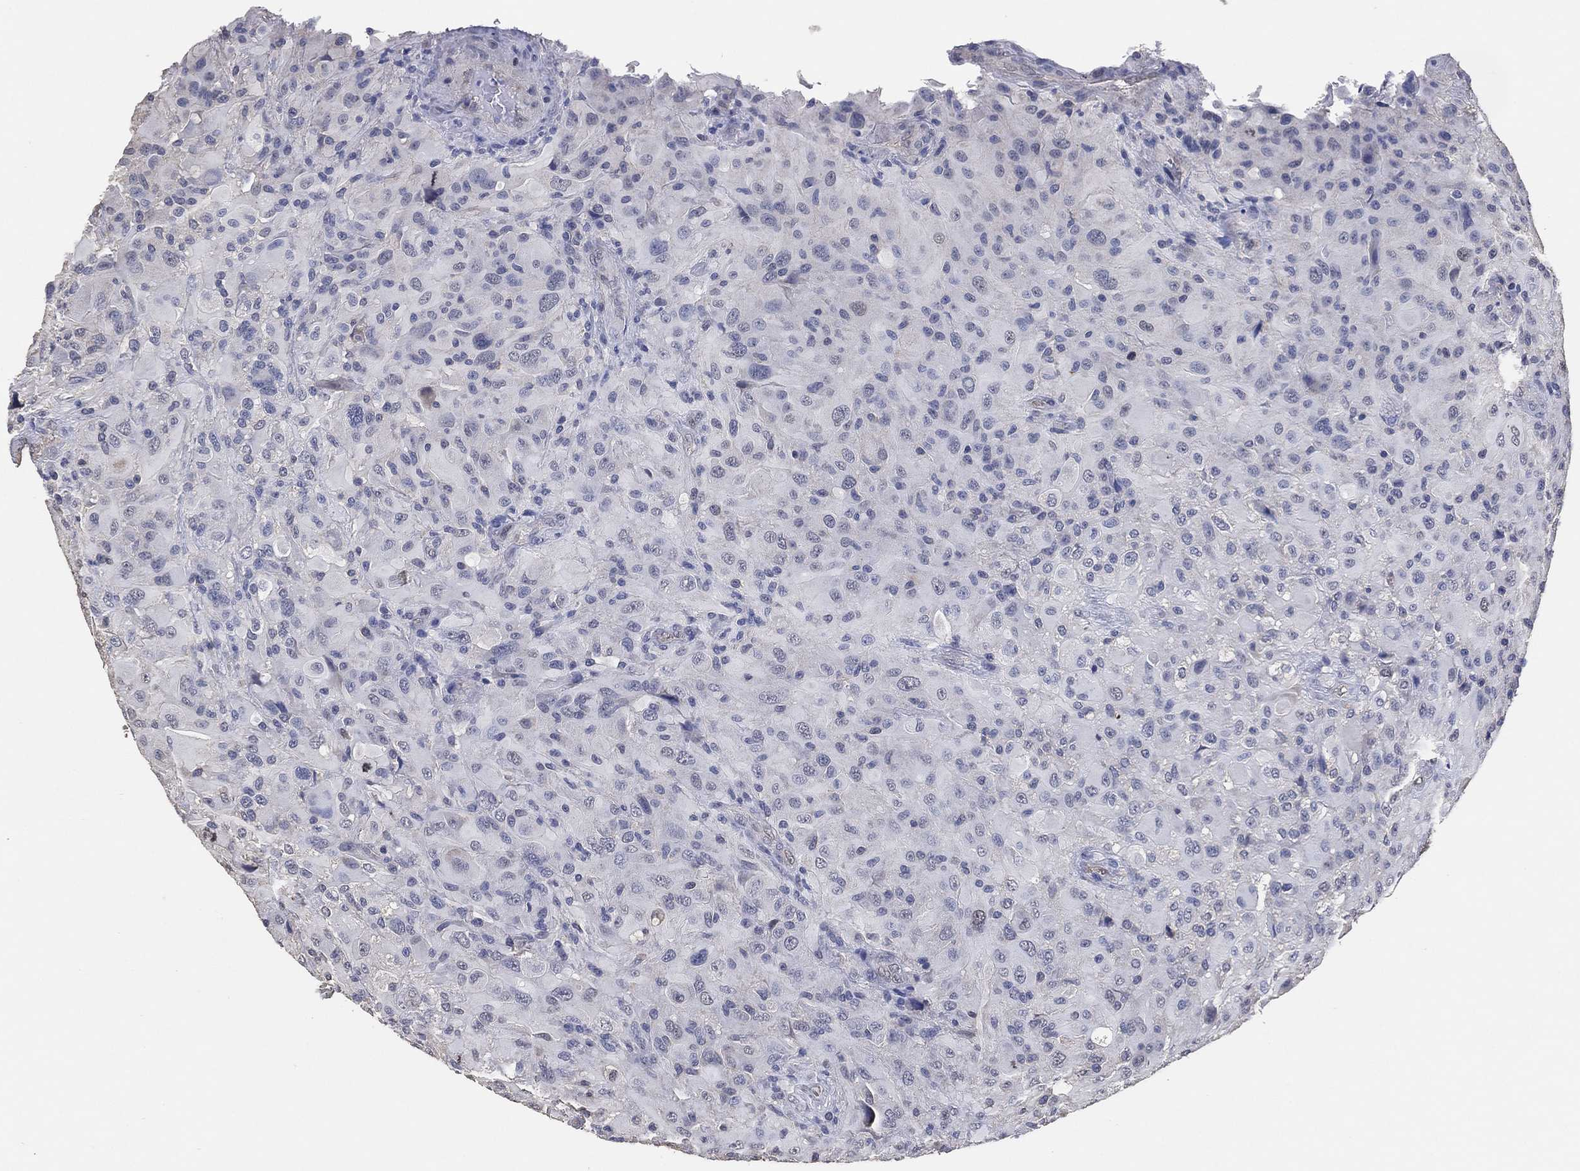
{"staining": {"intensity": "negative", "quantity": "none", "location": "none"}, "tissue": "glioma", "cell_type": "Tumor cells", "image_type": "cancer", "snomed": [{"axis": "morphology", "description": "Glioma, malignant, High grade"}, {"axis": "topography", "description": "Cerebral cortex"}], "caption": "Human high-grade glioma (malignant) stained for a protein using IHC shows no staining in tumor cells.", "gene": "KLK5", "patient": {"sex": "male", "age": 35}}